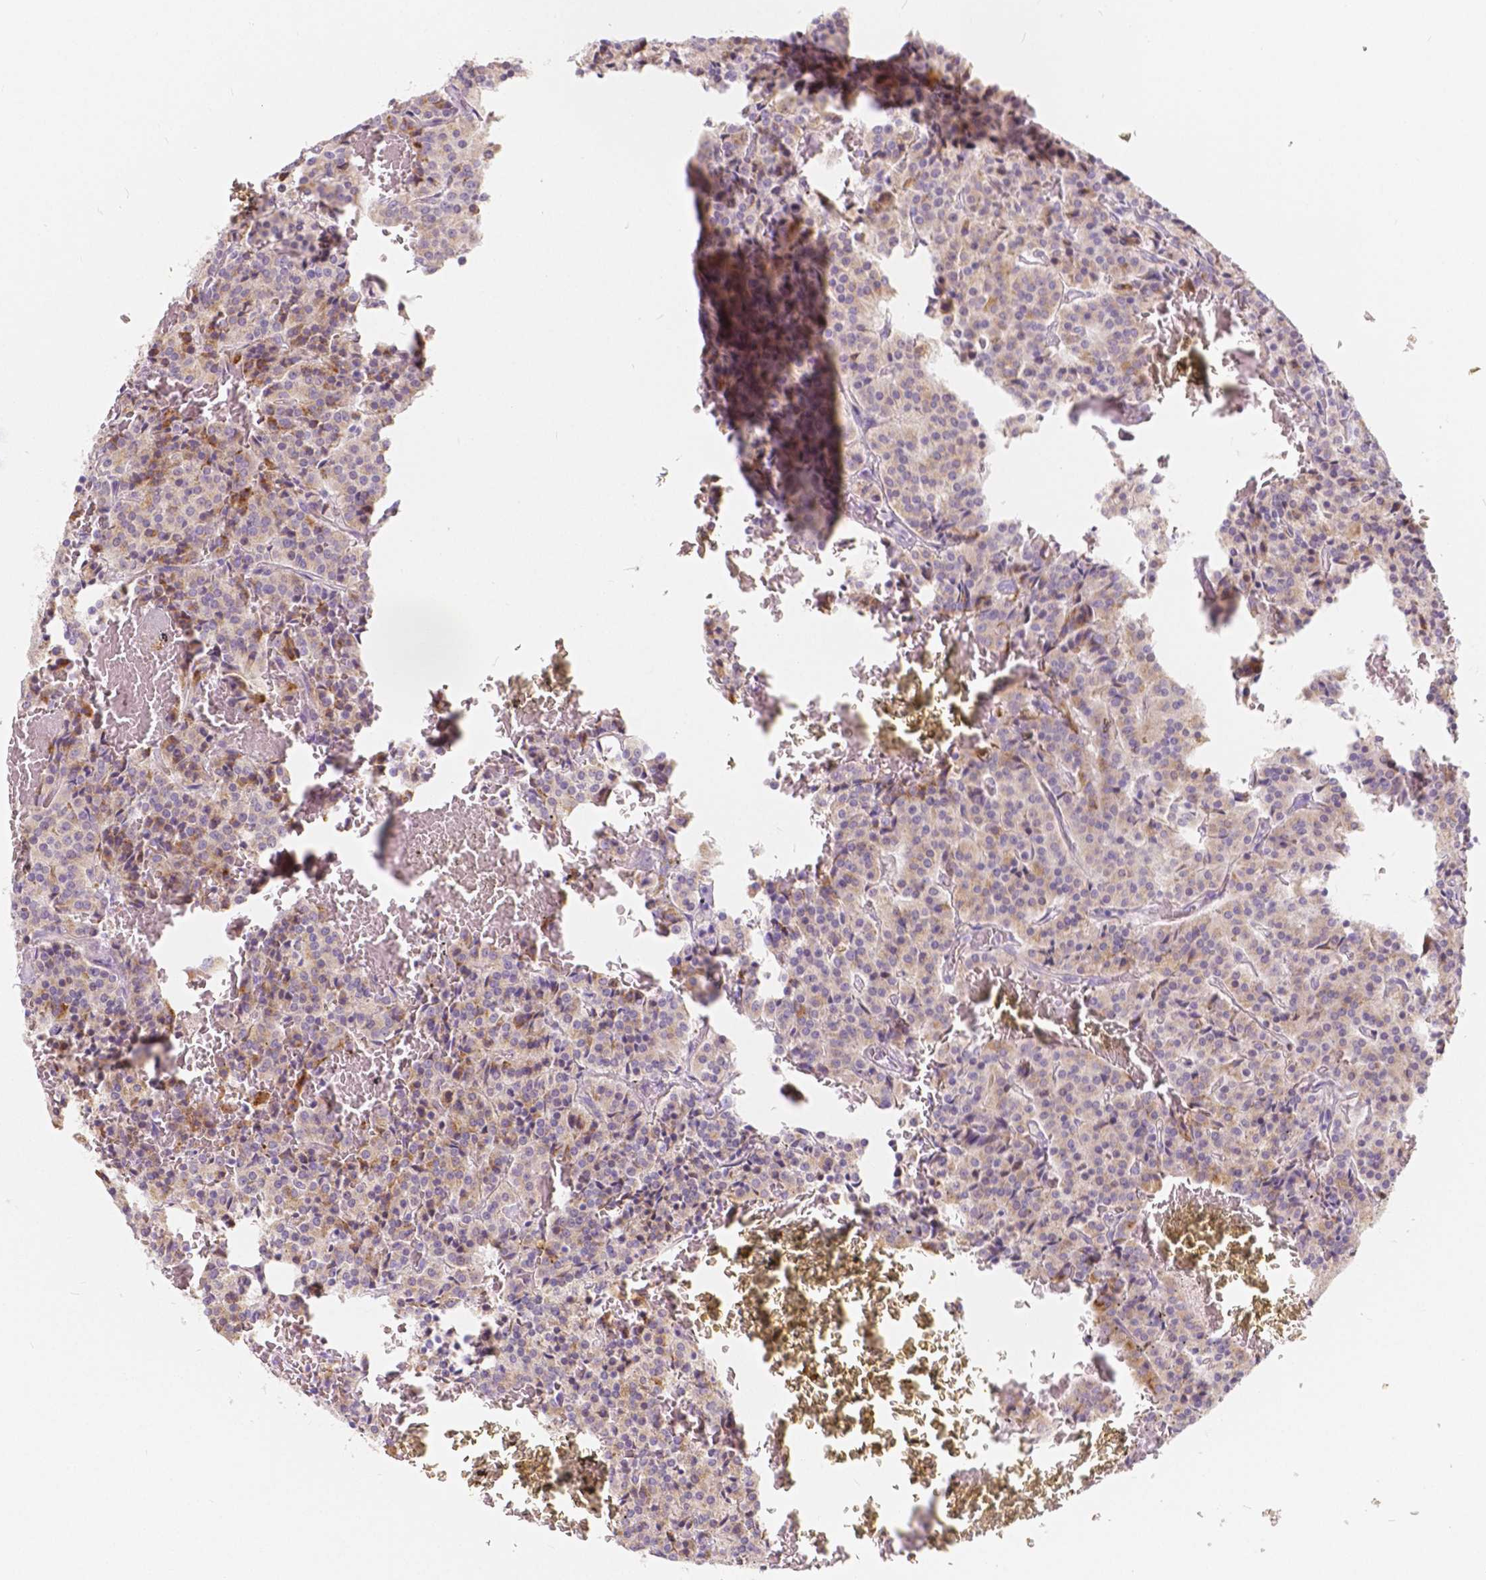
{"staining": {"intensity": "moderate", "quantity": "<25%", "location": "cytoplasmic/membranous"}, "tissue": "carcinoid", "cell_type": "Tumor cells", "image_type": "cancer", "snomed": [{"axis": "morphology", "description": "Carcinoid, malignant, NOS"}, {"axis": "topography", "description": "Lung"}], "caption": "Protein expression analysis of human carcinoid (malignant) reveals moderate cytoplasmic/membranous positivity in about <25% of tumor cells.", "gene": "RNF186", "patient": {"sex": "male", "age": 70}}